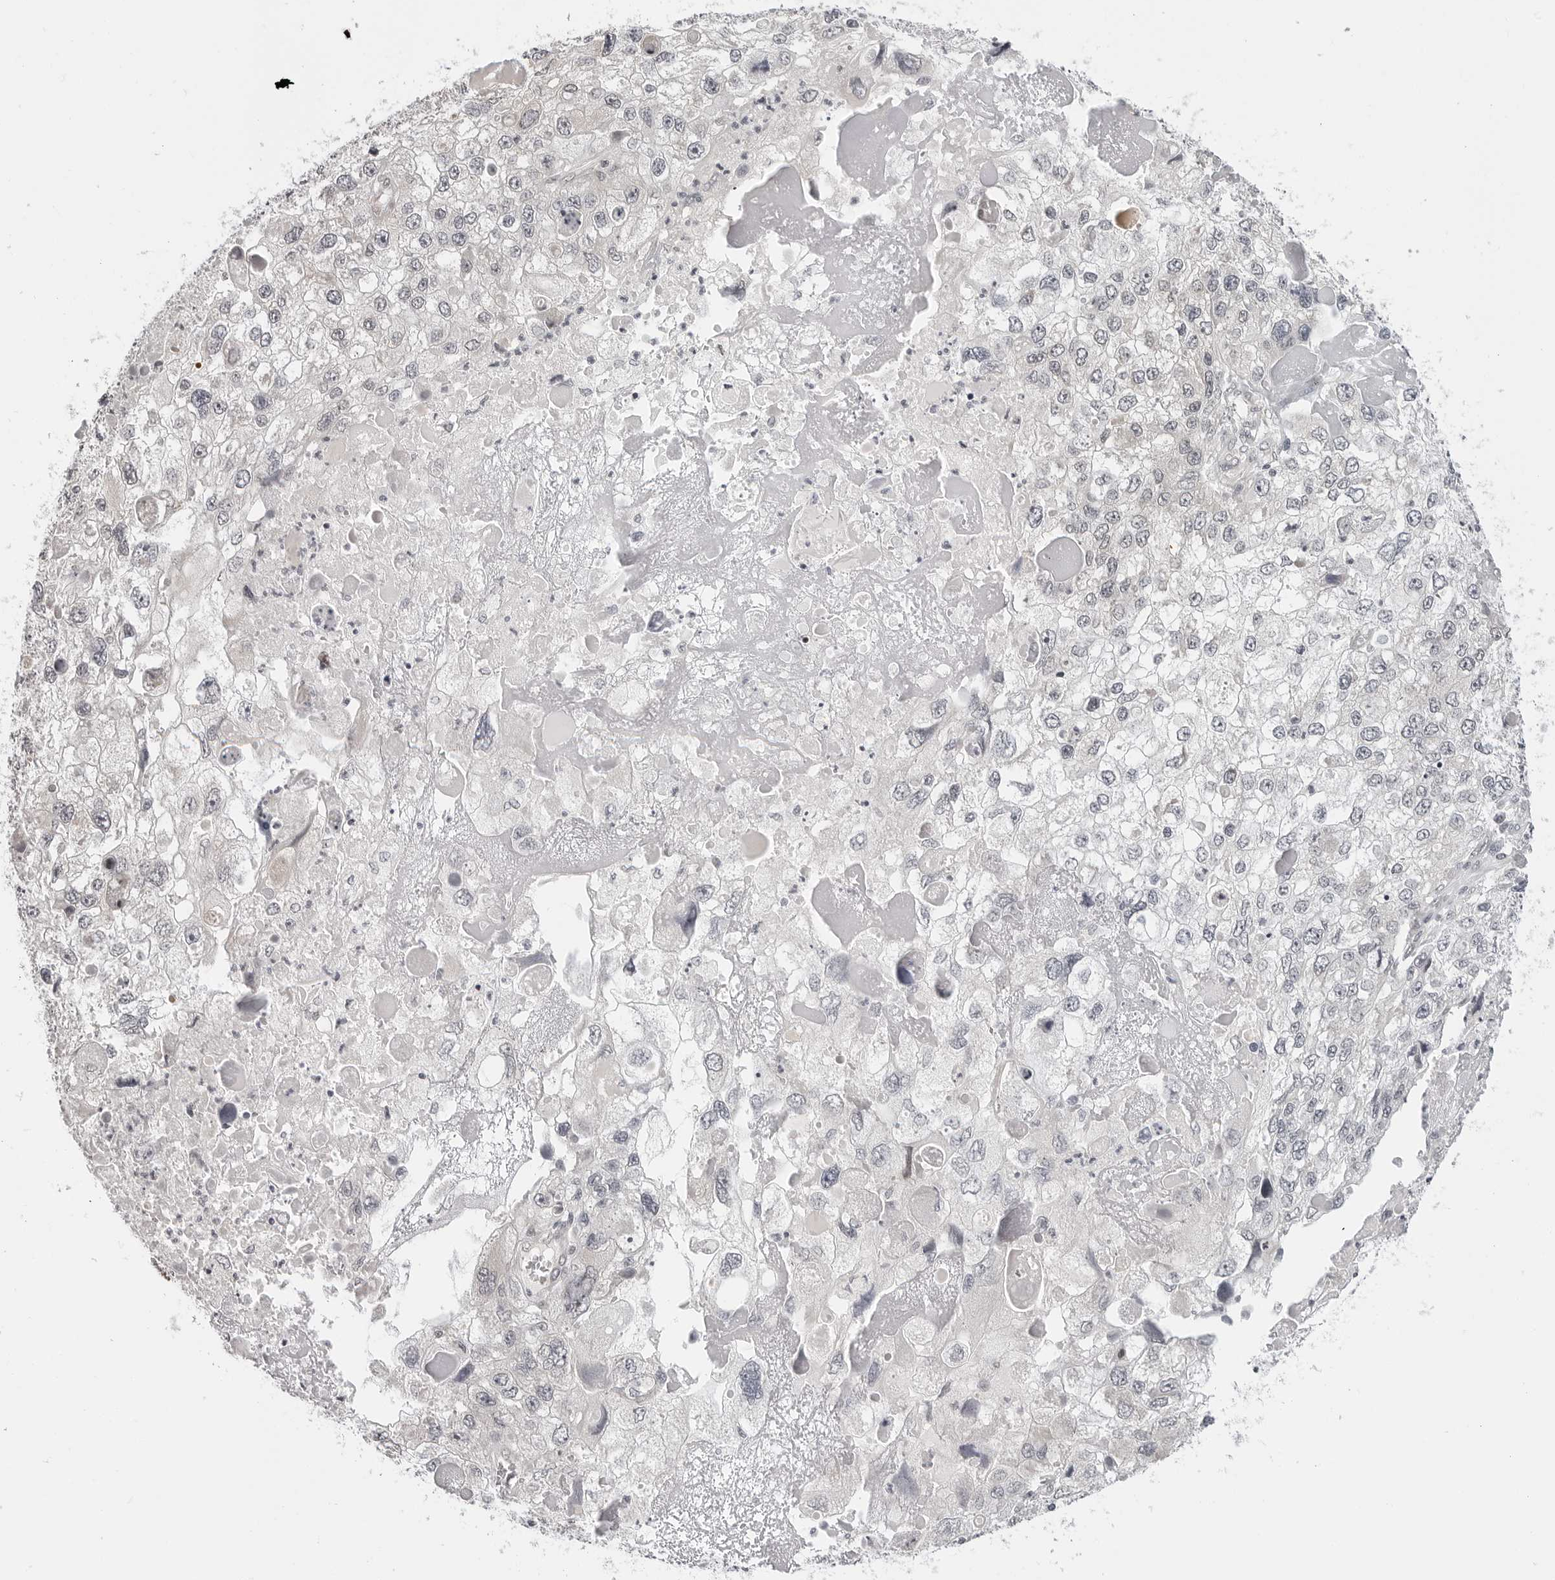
{"staining": {"intensity": "negative", "quantity": "none", "location": "none"}, "tissue": "endometrial cancer", "cell_type": "Tumor cells", "image_type": "cancer", "snomed": [{"axis": "morphology", "description": "Adenocarcinoma, NOS"}, {"axis": "topography", "description": "Endometrium"}], "caption": "This is an immunohistochemistry photomicrograph of adenocarcinoma (endometrial). There is no expression in tumor cells.", "gene": "C8orf33", "patient": {"sex": "female", "age": 49}}